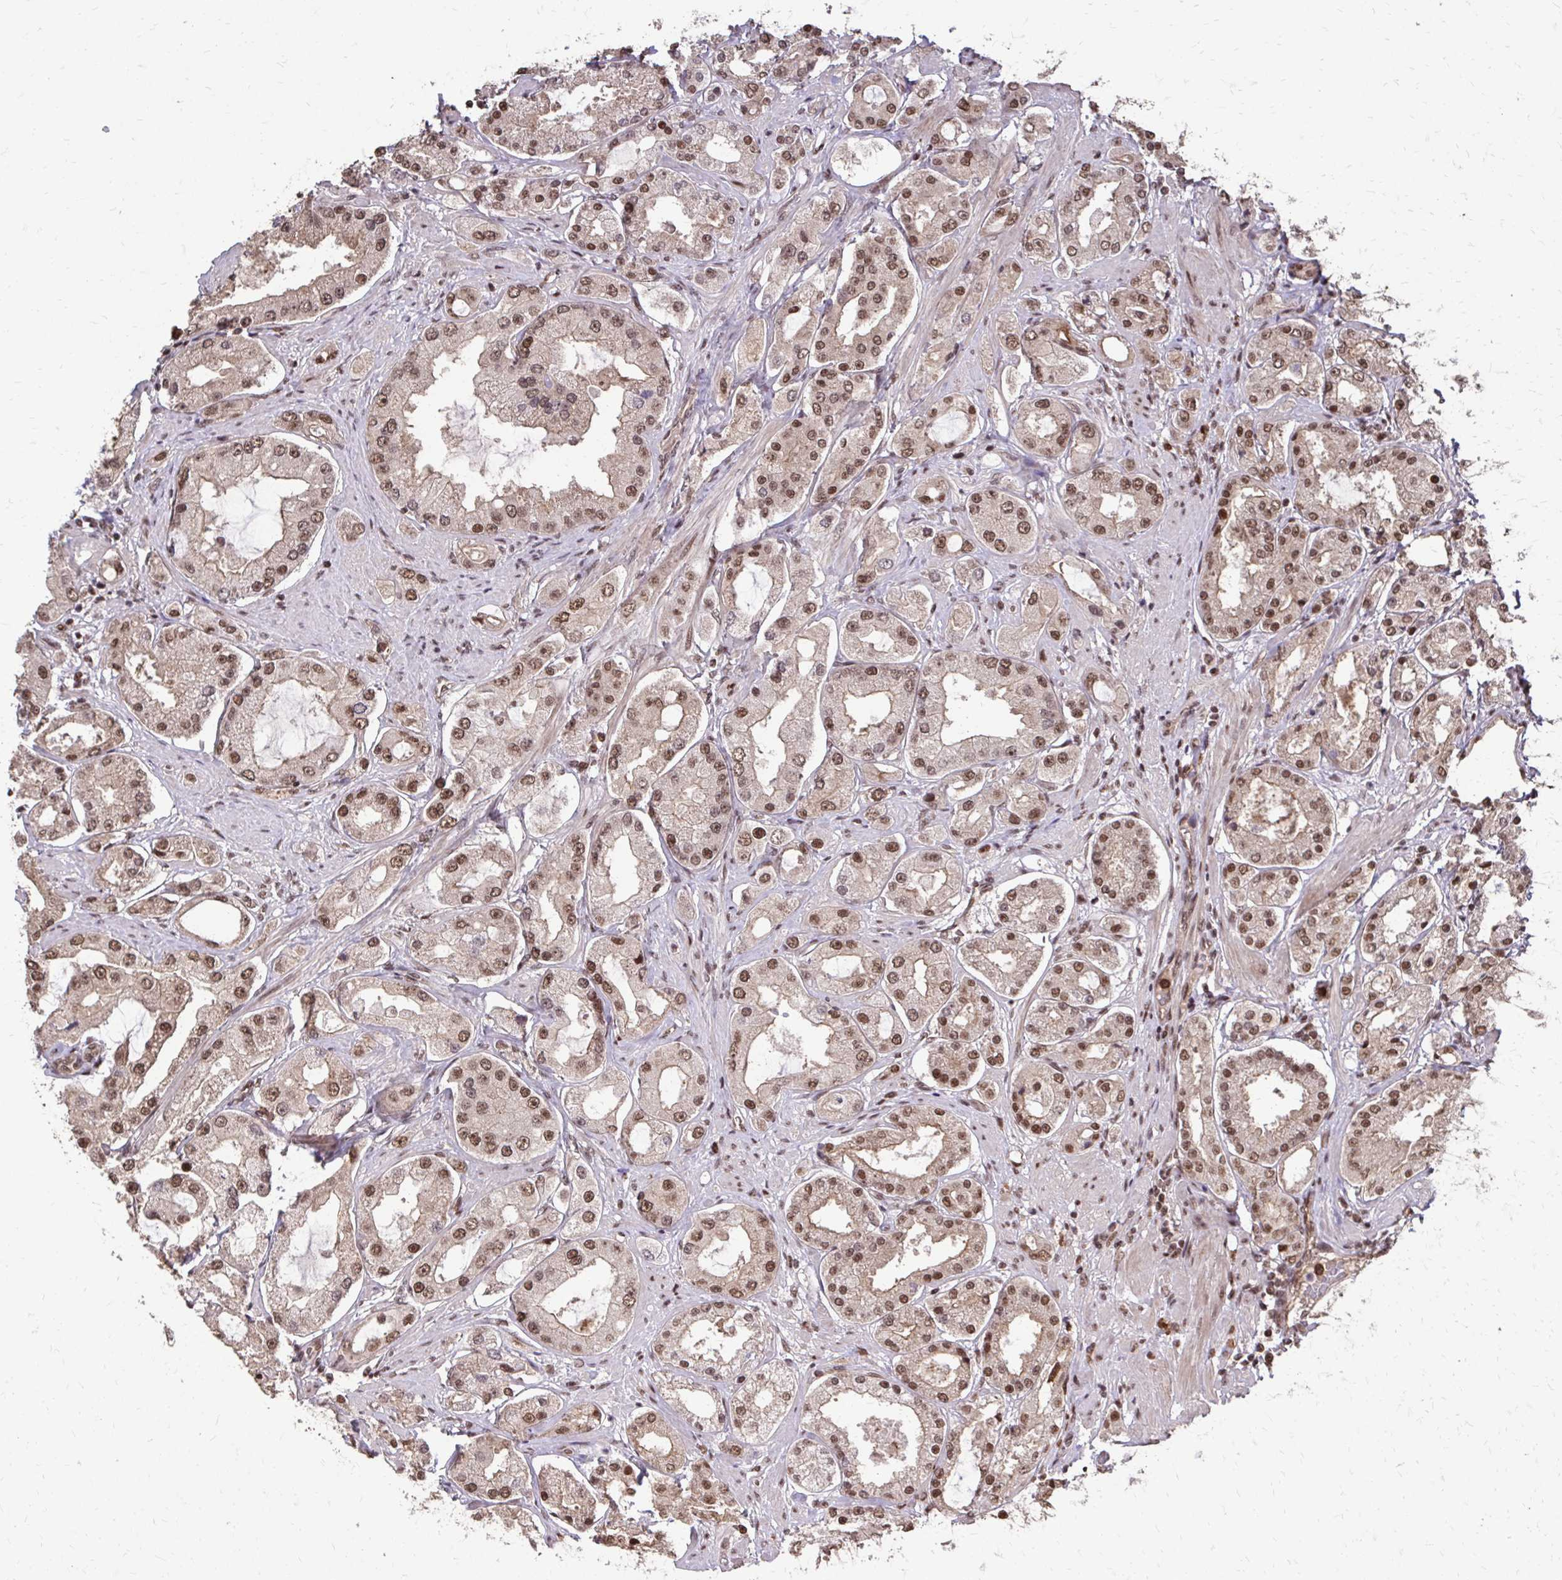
{"staining": {"intensity": "moderate", "quantity": ">75%", "location": "nuclear"}, "tissue": "prostate cancer", "cell_type": "Tumor cells", "image_type": "cancer", "snomed": [{"axis": "morphology", "description": "Adenocarcinoma, High grade"}, {"axis": "topography", "description": "Prostate"}], "caption": "IHC image of prostate cancer (adenocarcinoma (high-grade)) stained for a protein (brown), which shows medium levels of moderate nuclear expression in about >75% of tumor cells.", "gene": "SS18", "patient": {"sex": "male", "age": 69}}